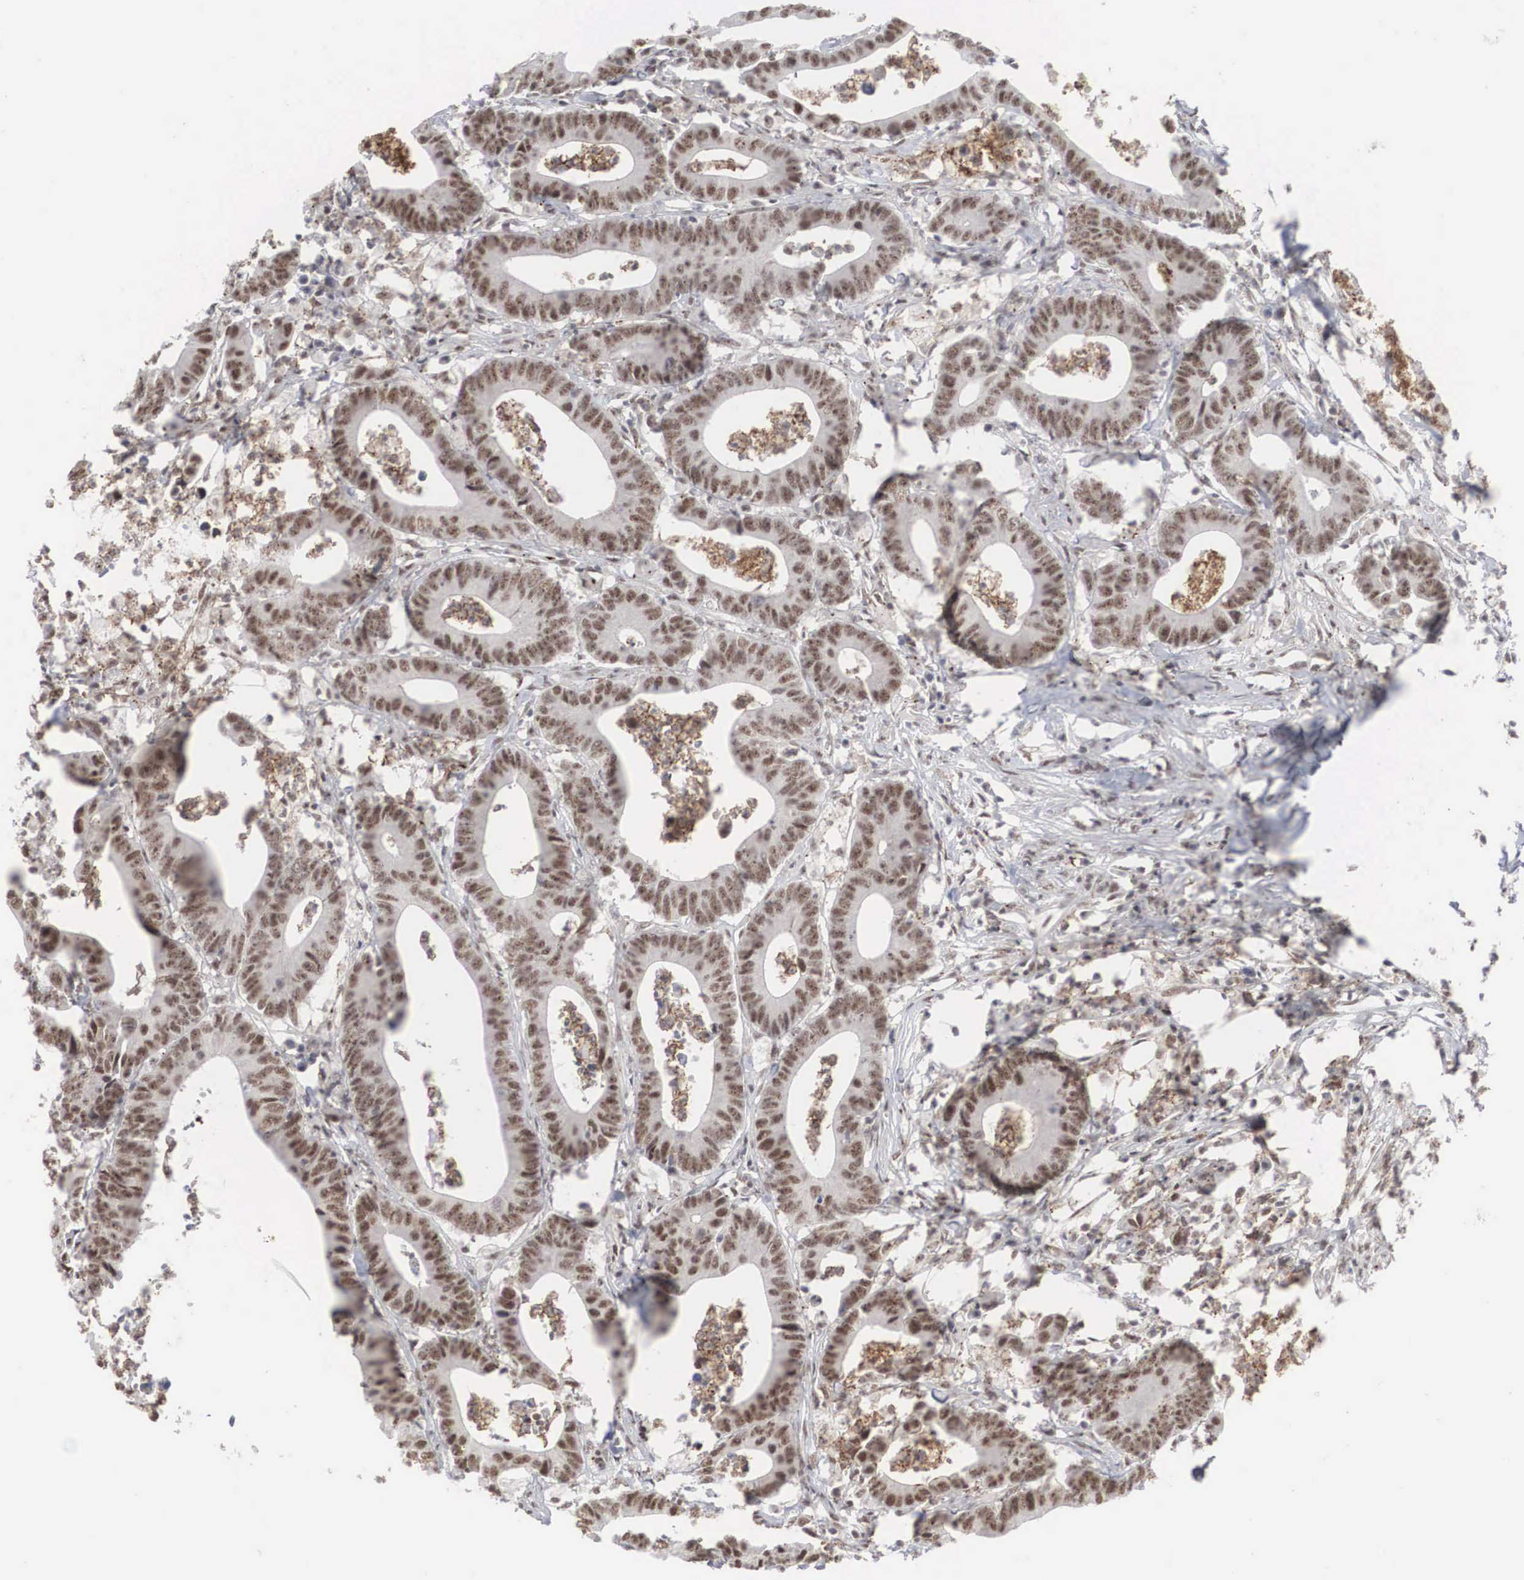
{"staining": {"intensity": "moderate", "quantity": ">75%", "location": "nuclear"}, "tissue": "colorectal cancer", "cell_type": "Tumor cells", "image_type": "cancer", "snomed": [{"axis": "morphology", "description": "Adenocarcinoma, NOS"}, {"axis": "topography", "description": "Colon"}], "caption": "A histopathology image of human colorectal adenocarcinoma stained for a protein displays moderate nuclear brown staining in tumor cells.", "gene": "AUTS2", "patient": {"sex": "male", "age": 55}}